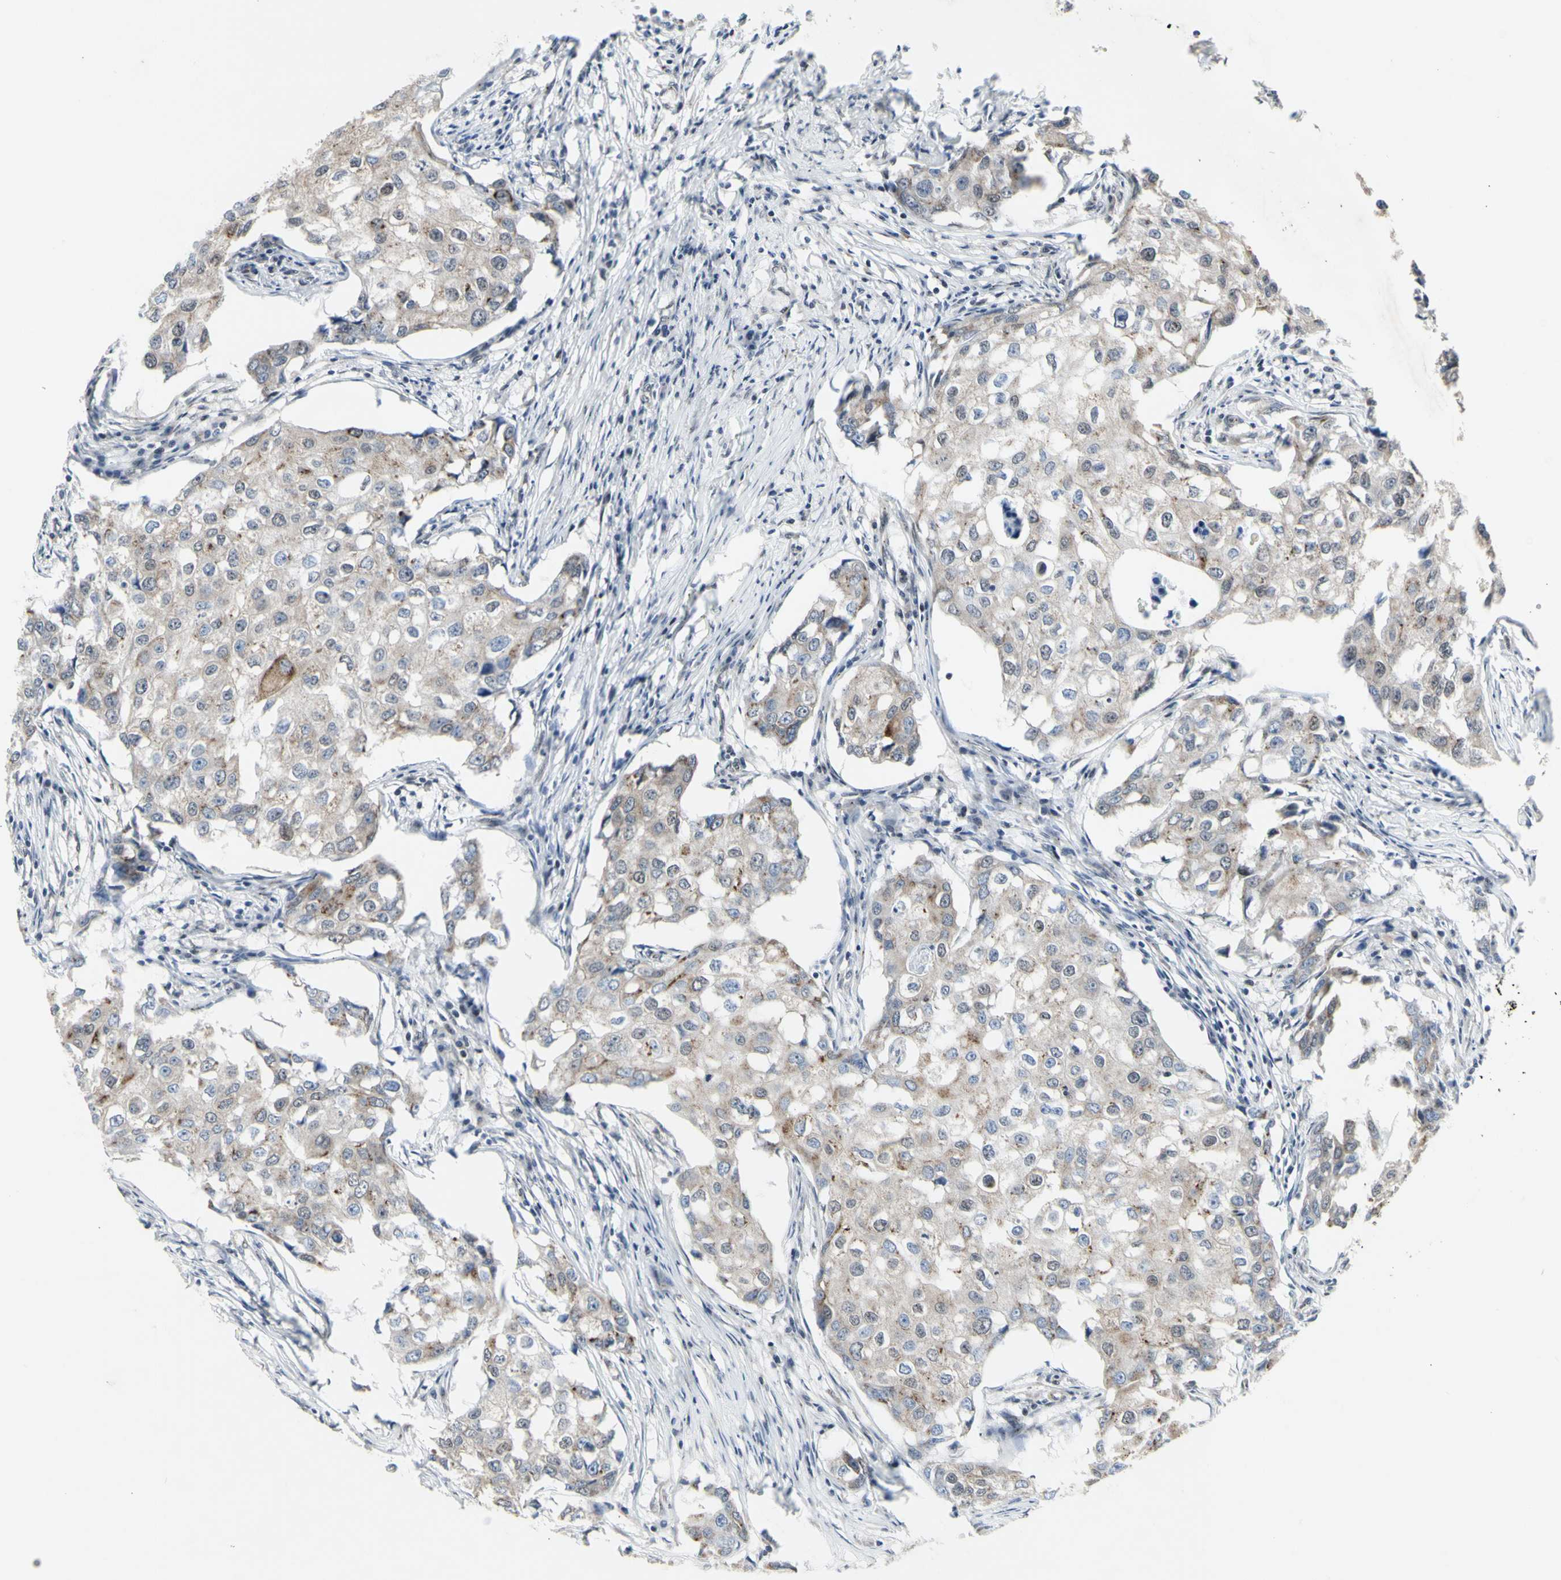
{"staining": {"intensity": "weak", "quantity": ">75%", "location": "cytoplasmic/membranous"}, "tissue": "breast cancer", "cell_type": "Tumor cells", "image_type": "cancer", "snomed": [{"axis": "morphology", "description": "Duct carcinoma"}, {"axis": "topography", "description": "Breast"}], "caption": "Immunohistochemical staining of human breast invasive ductal carcinoma shows weak cytoplasmic/membranous protein positivity in about >75% of tumor cells.", "gene": "DHRS7B", "patient": {"sex": "female", "age": 27}}